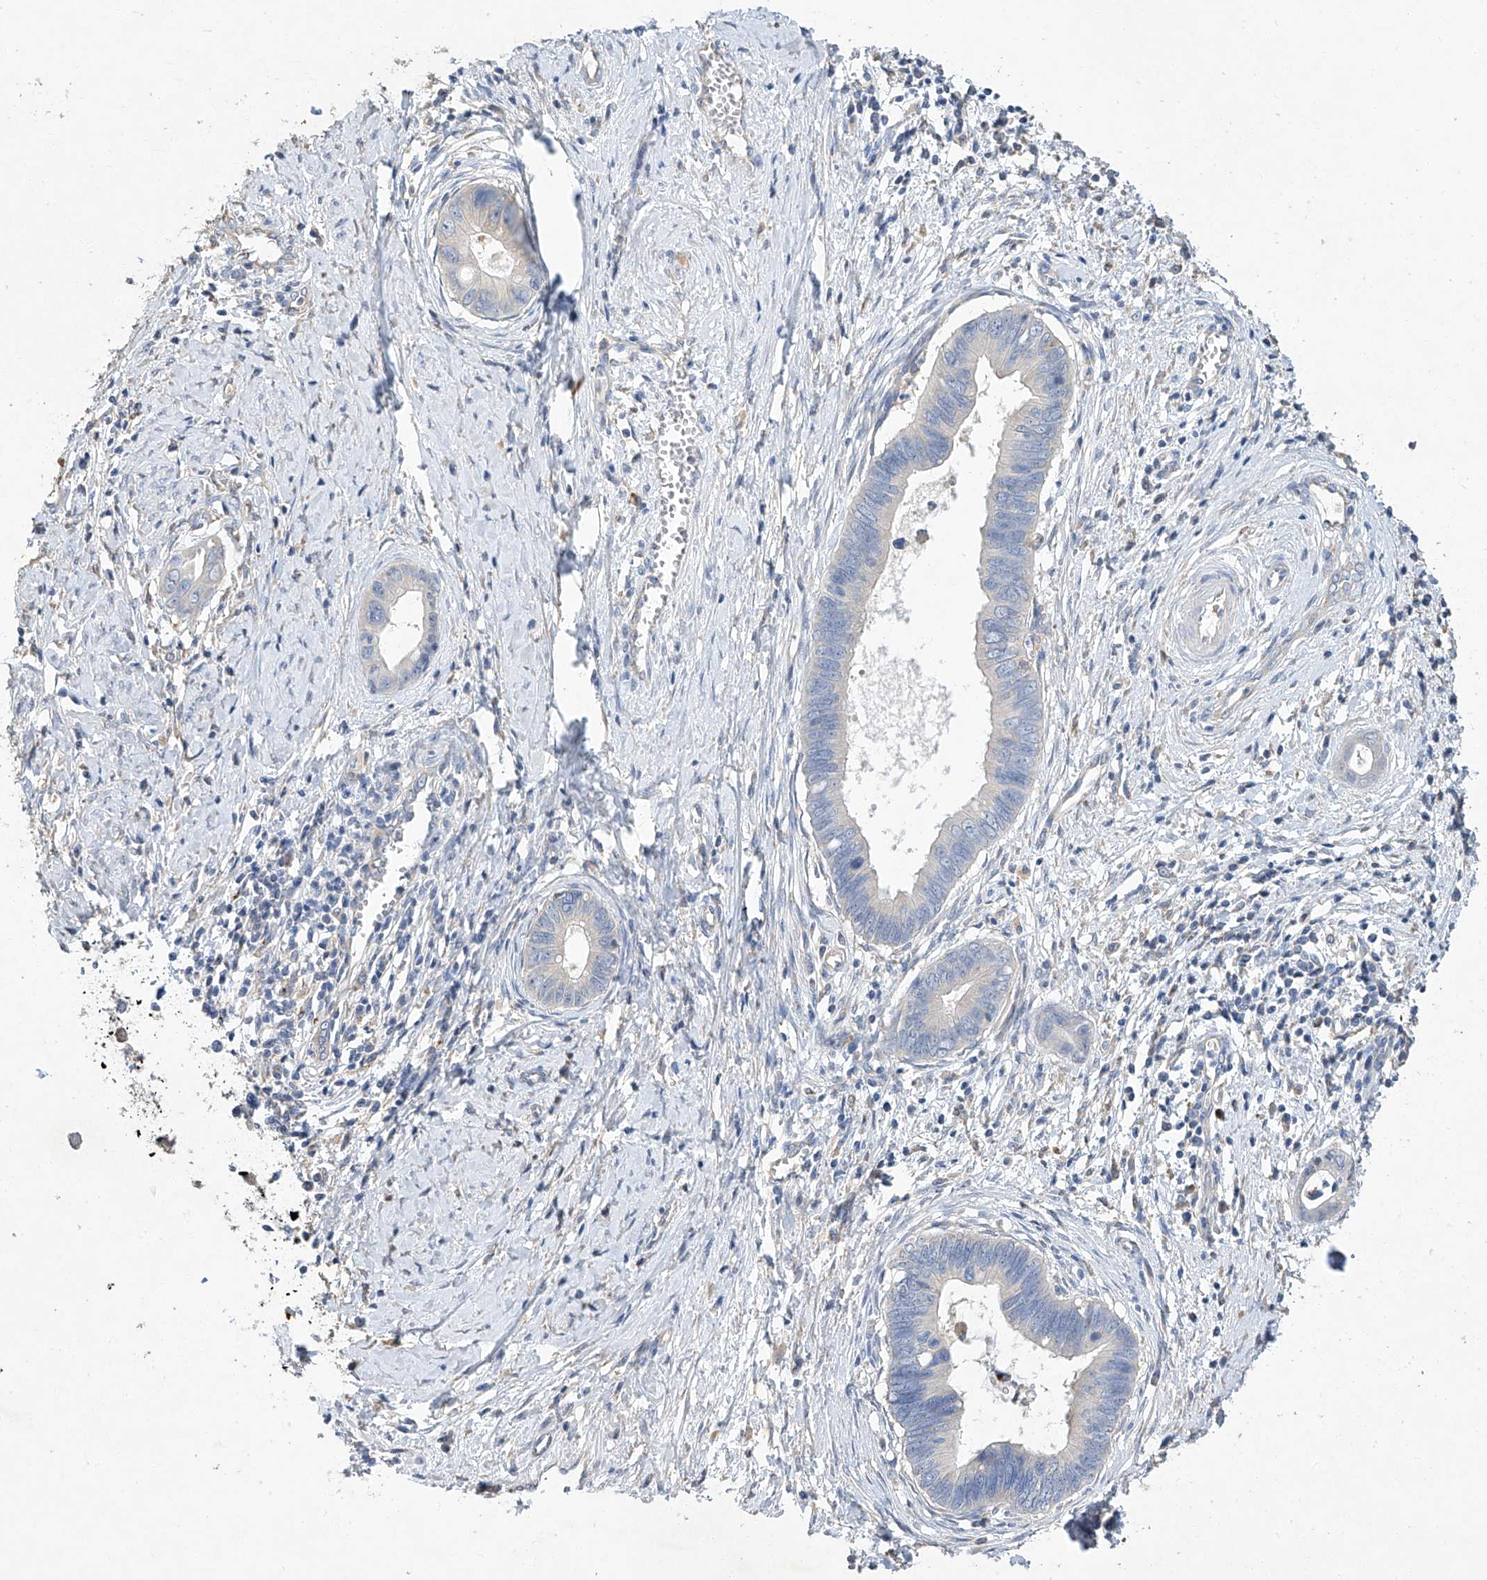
{"staining": {"intensity": "negative", "quantity": "none", "location": "none"}, "tissue": "cervical cancer", "cell_type": "Tumor cells", "image_type": "cancer", "snomed": [{"axis": "morphology", "description": "Adenocarcinoma, NOS"}, {"axis": "topography", "description": "Cervix"}], "caption": "Immunohistochemical staining of human adenocarcinoma (cervical) displays no significant expression in tumor cells.", "gene": "AMD1", "patient": {"sex": "female", "age": 44}}